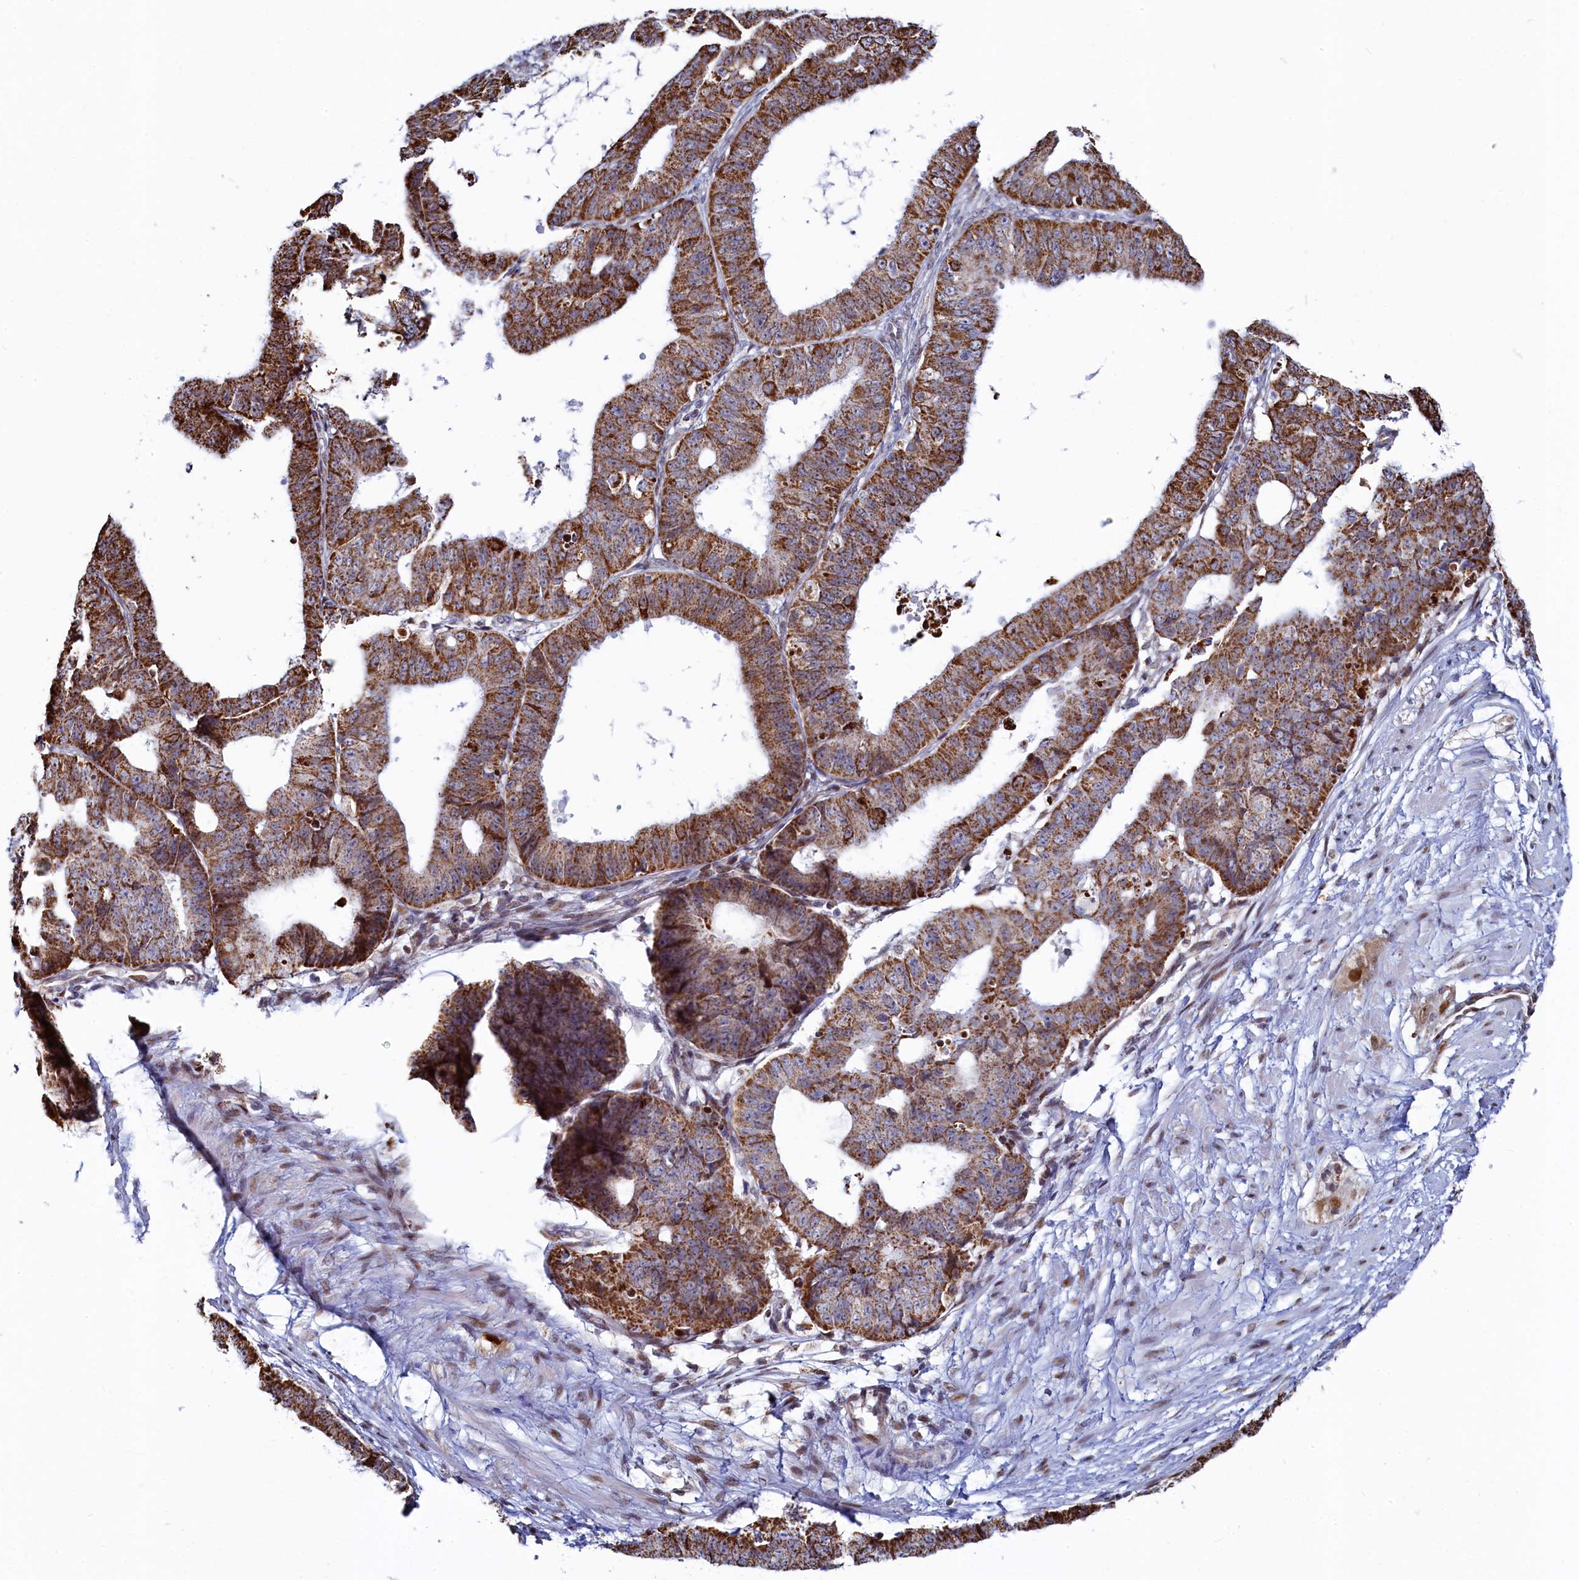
{"staining": {"intensity": "moderate", "quantity": ">75%", "location": "cytoplasmic/membranous"}, "tissue": "ovarian cancer", "cell_type": "Tumor cells", "image_type": "cancer", "snomed": [{"axis": "morphology", "description": "Carcinoma, endometroid"}, {"axis": "topography", "description": "Appendix"}, {"axis": "topography", "description": "Ovary"}], "caption": "Immunohistochemistry staining of ovarian endometroid carcinoma, which demonstrates medium levels of moderate cytoplasmic/membranous staining in approximately >75% of tumor cells indicating moderate cytoplasmic/membranous protein positivity. The staining was performed using DAB (3,3'-diaminobenzidine) (brown) for protein detection and nuclei were counterstained in hematoxylin (blue).", "gene": "HDGFL3", "patient": {"sex": "female", "age": 42}}